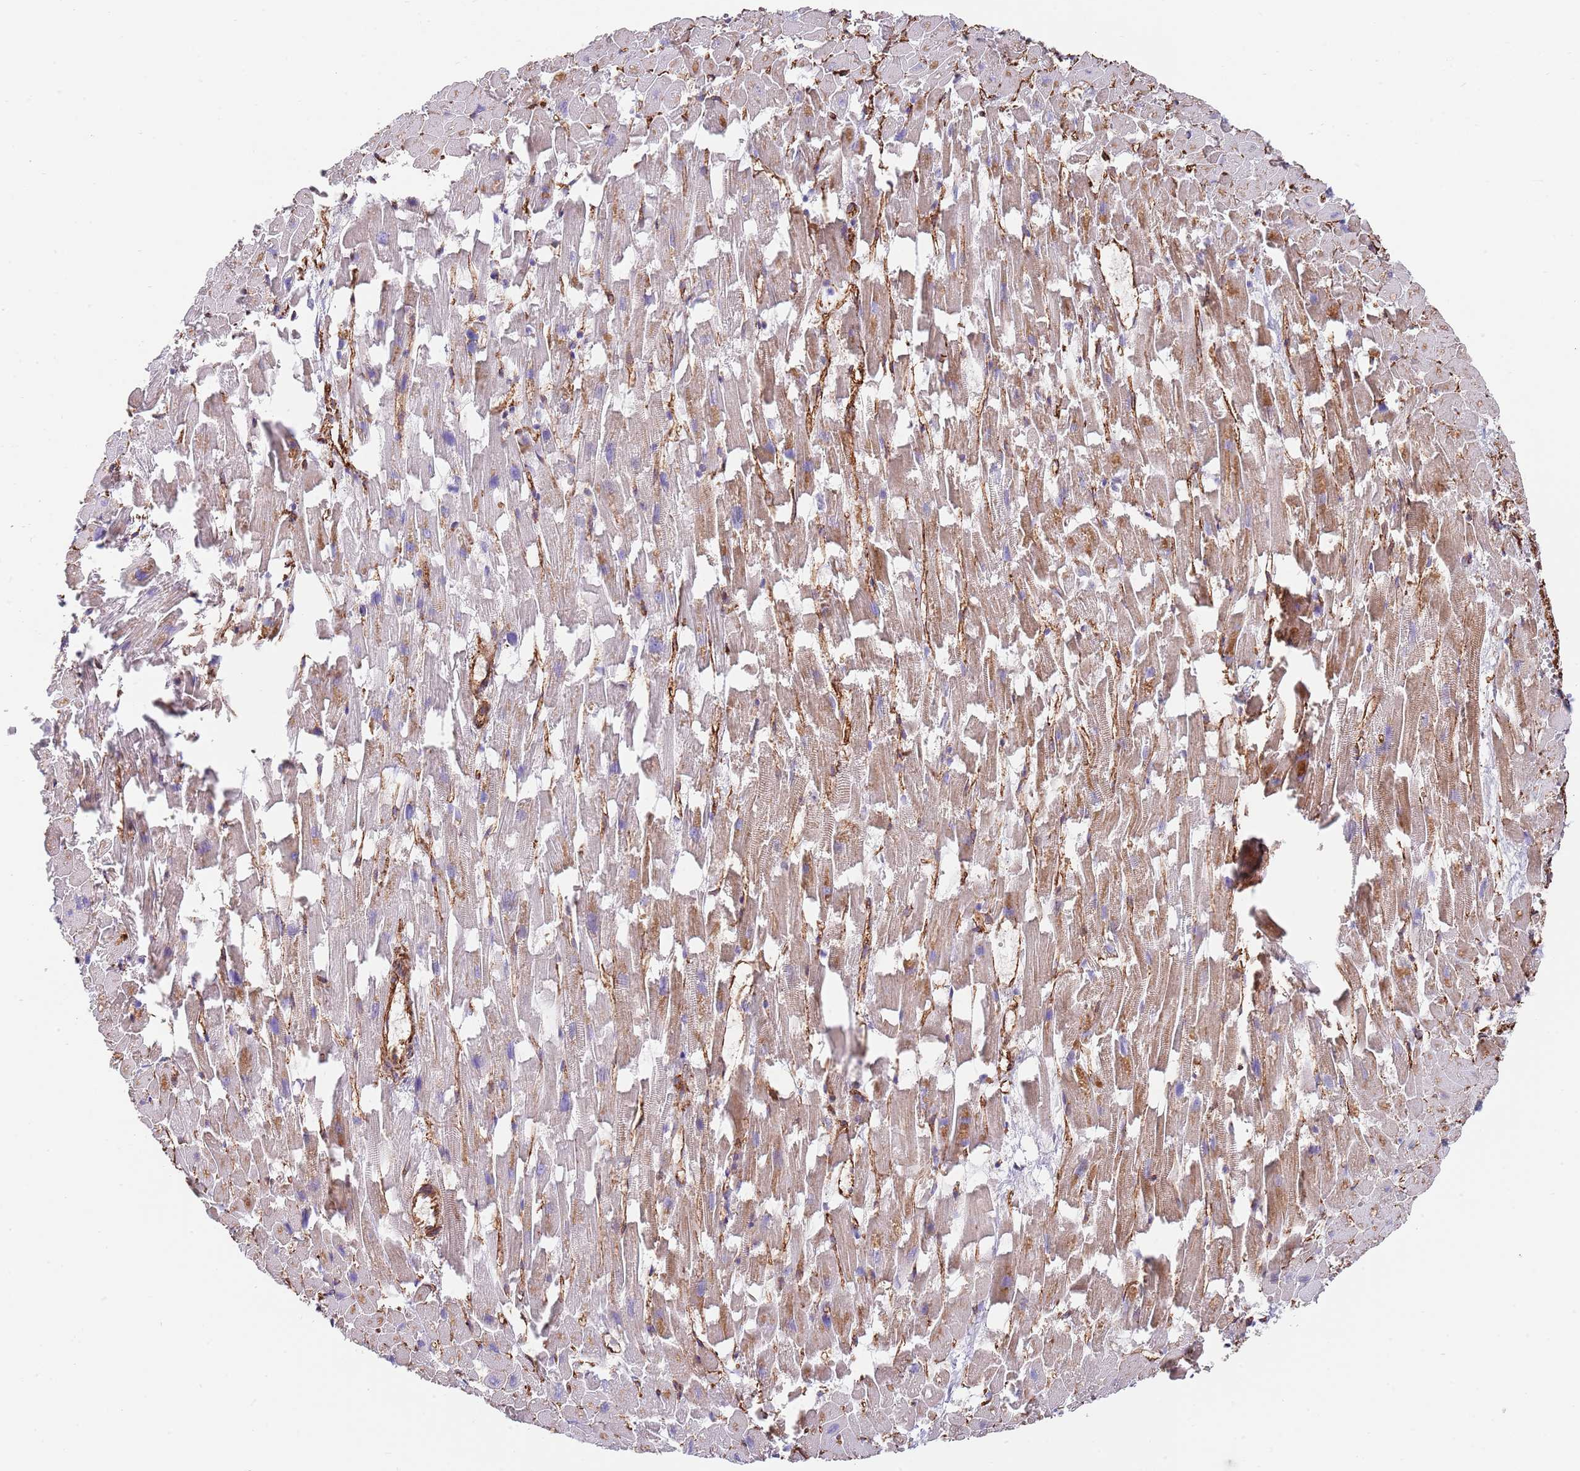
{"staining": {"intensity": "moderate", "quantity": ">75%", "location": "cytoplasmic/membranous"}, "tissue": "heart muscle", "cell_type": "Cardiomyocytes", "image_type": "normal", "snomed": [{"axis": "morphology", "description": "Normal tissue, NOS"}, {"axis": "topography", "description": "Heart"}], "caption": "Human heart muscle stained with a brown dye displays moderate cytoplasmic/membranous positive staining in approximately >75% of cardiomyocytes.", "gene": "BPNT1", "patient": {"sex": "female", "age": 64}}